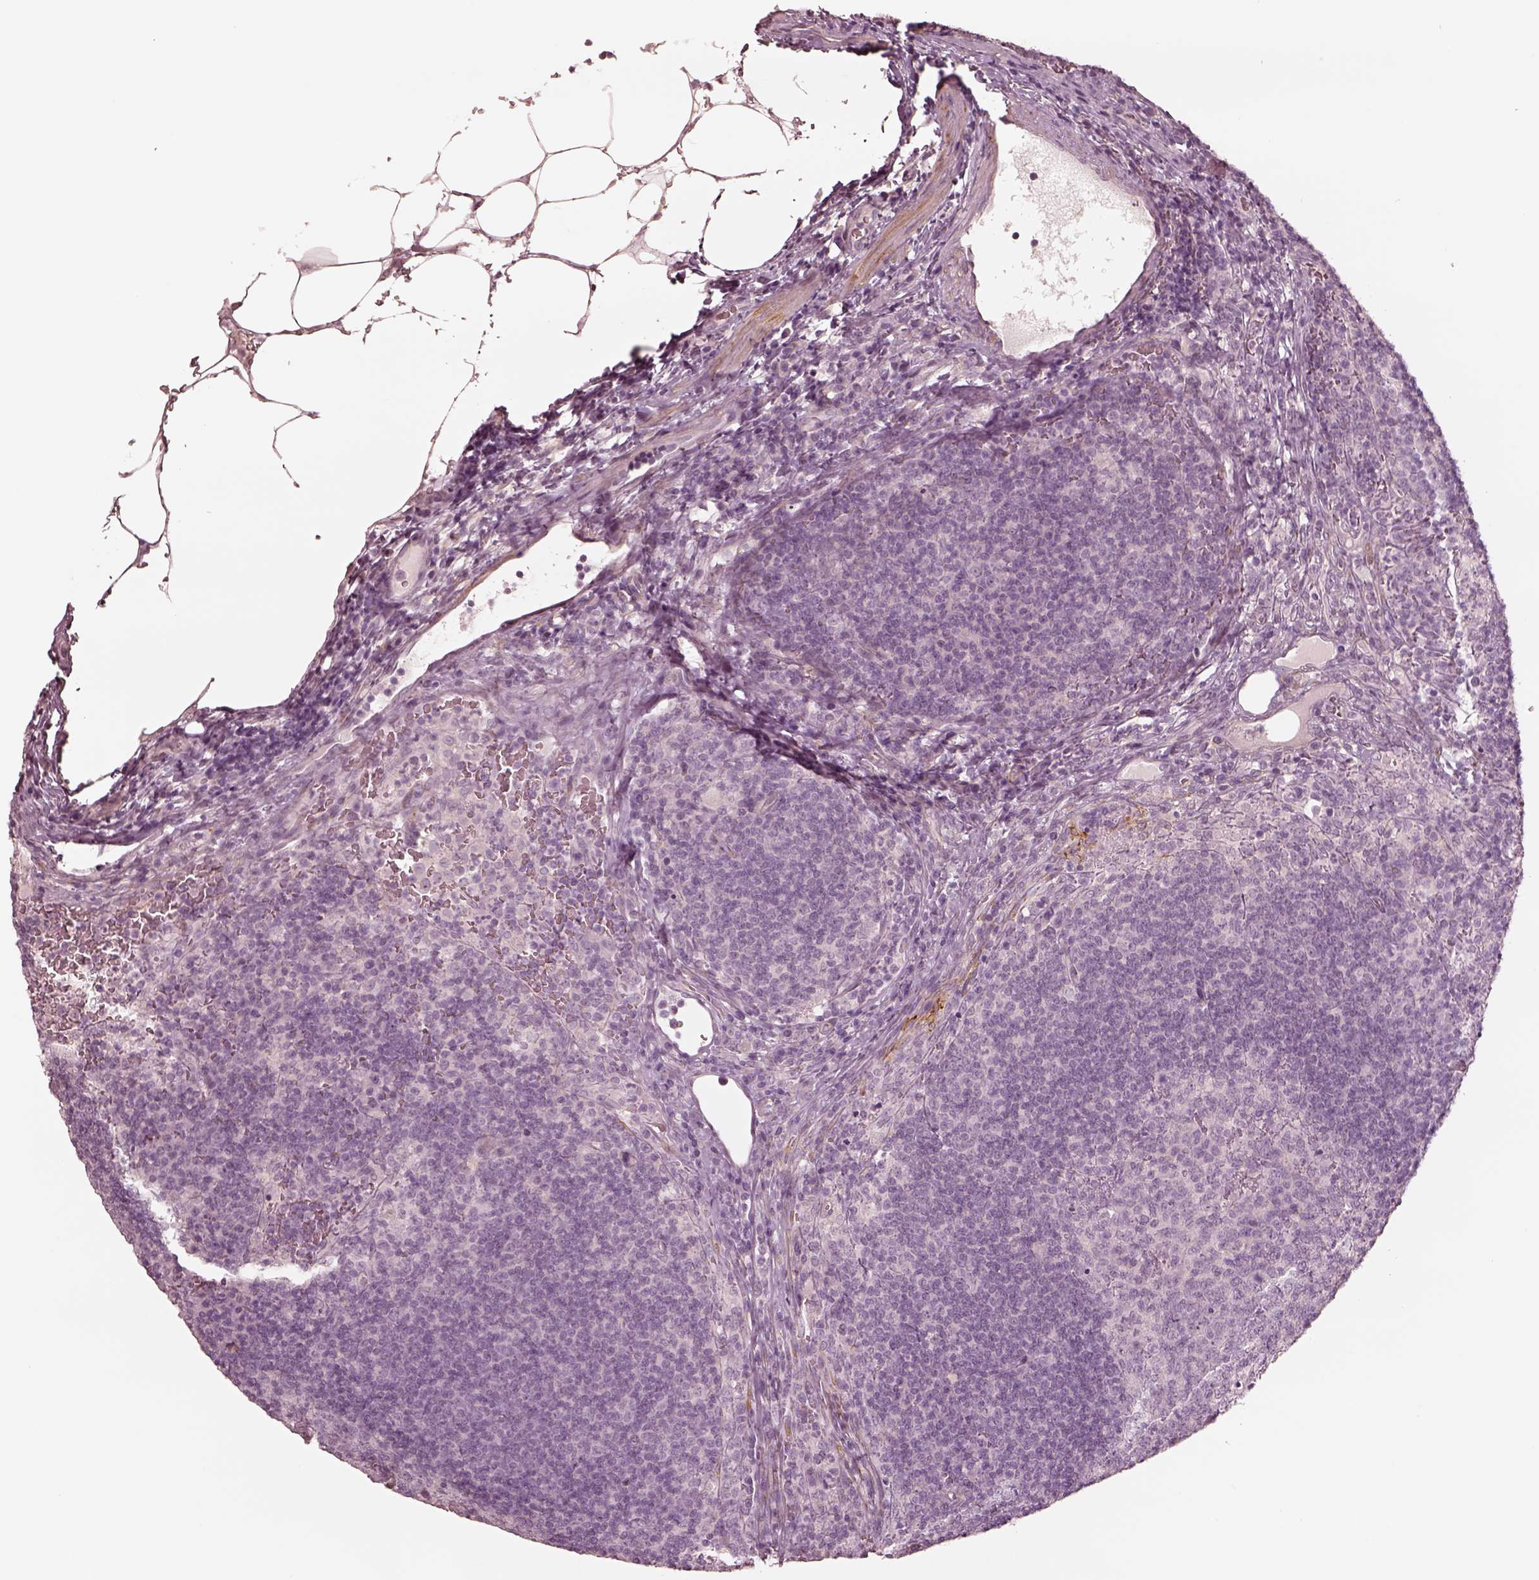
{"staining": {"intensity": "negative", "quantity": "none", "location": "none"}, "tissue": "lymph node", "cell_type": "Germinal center cells", "image_type": "normal", "snomed": [{"axis": "morphology", "description": "Normal tissue, NOS"}, {"axis": "topography", "description": "Lymph node"}], "caption": "This is an immunohistochemistry photomicrograph of unremarkable human lymph node. There is no staining in germinal center cells.", "gene": "DNAAF9", "patient": {"sex": "male", "age": 67}}